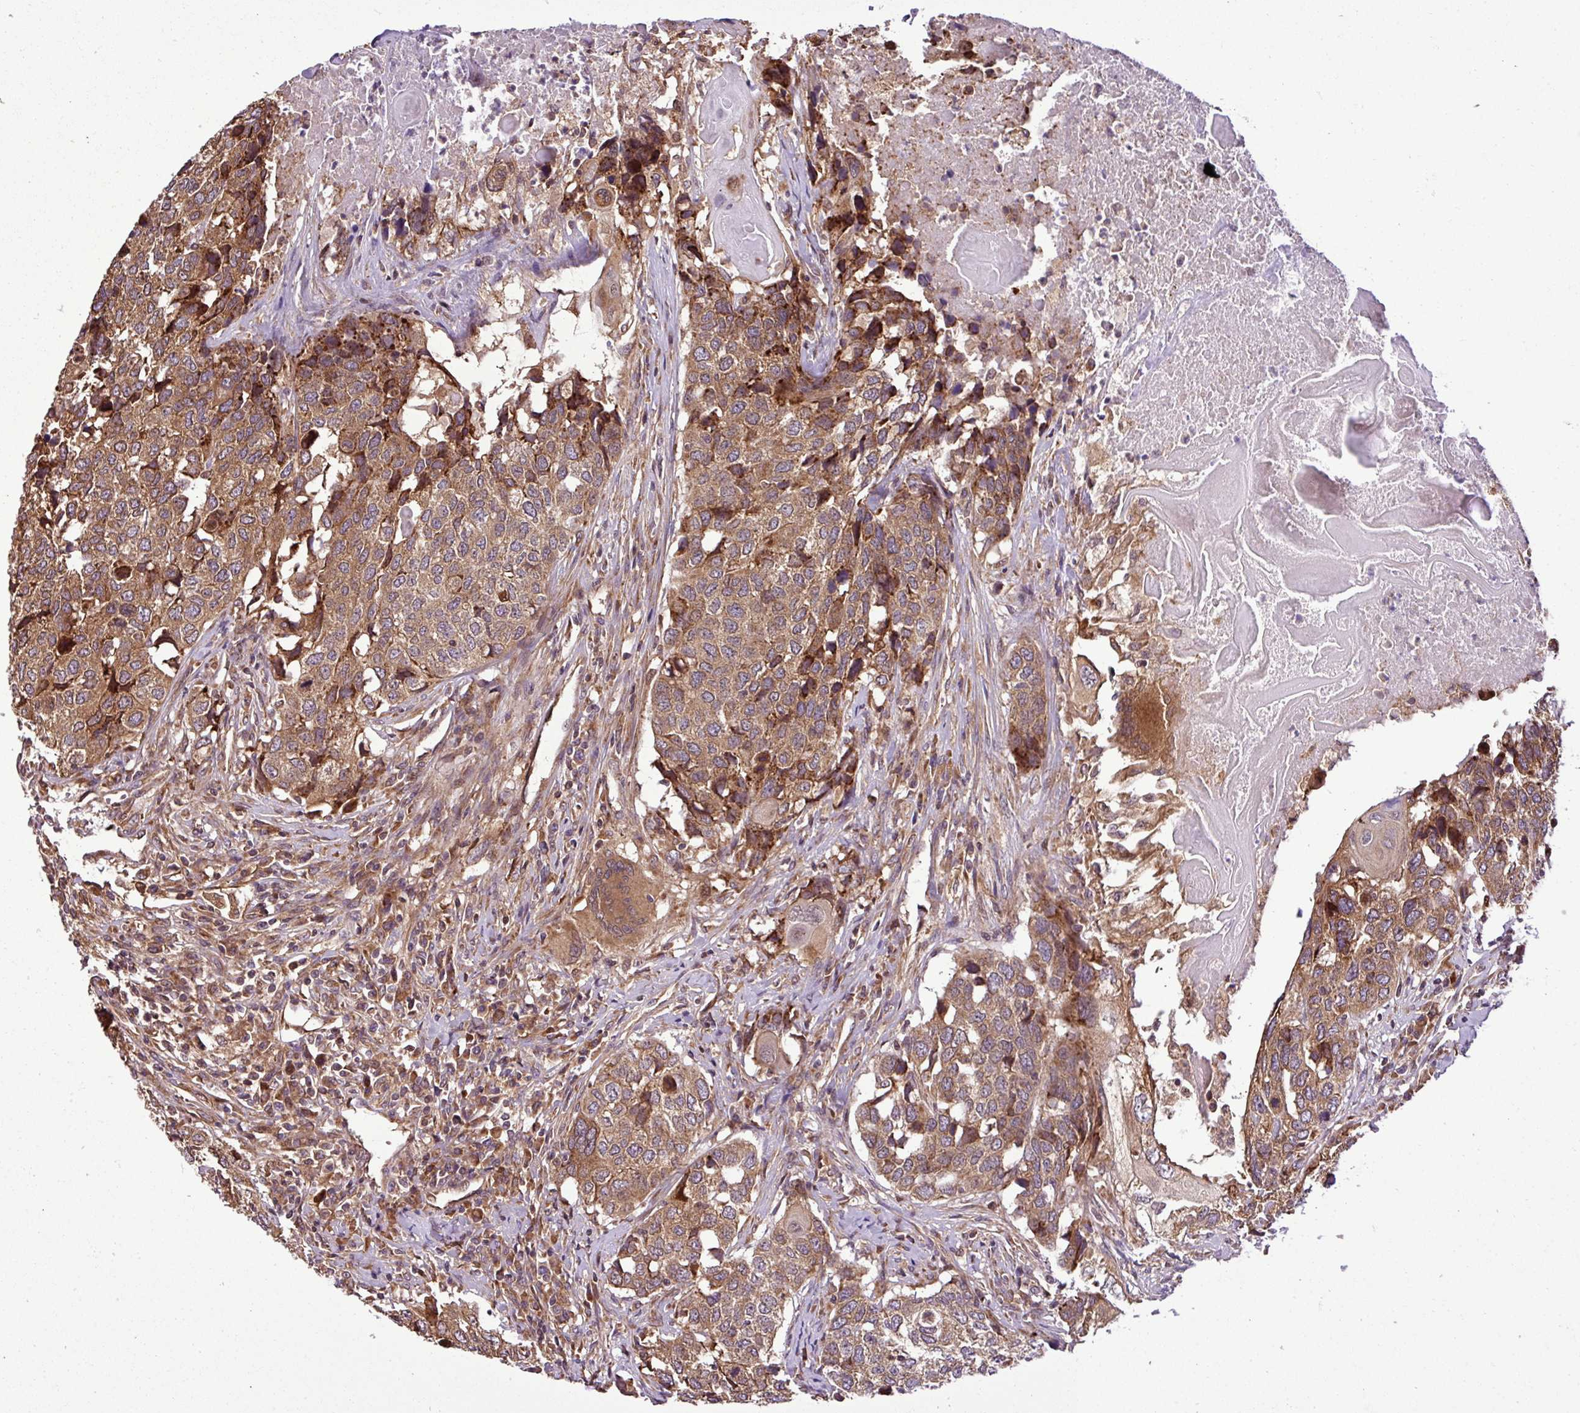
{"staining": {"intensity": "moderate", "quantity": ">75%", "location": "cytoplasmic/membranous"}, "tissue": "head and neck cancer", "cell_type": "Tumor cells", "image_type": "cancer", "snomed": [{"axis": "morphology", "description": "Squamous cell carcinoma, NOS"}, {"axis": "topography", "description": "Head-Neck"}], "caption": "Tumor cells exhibit moderate cytoplasmic/membranous staining in about >75% of cells in head and neck cancer (squamous cell carcinoma). Immunohistochemistry (ihc) stains the protein of interest in brown and the nuclei are stained blue.", "gene": "DLGAP4", "patient": {"sex": "male", "age": 66}}